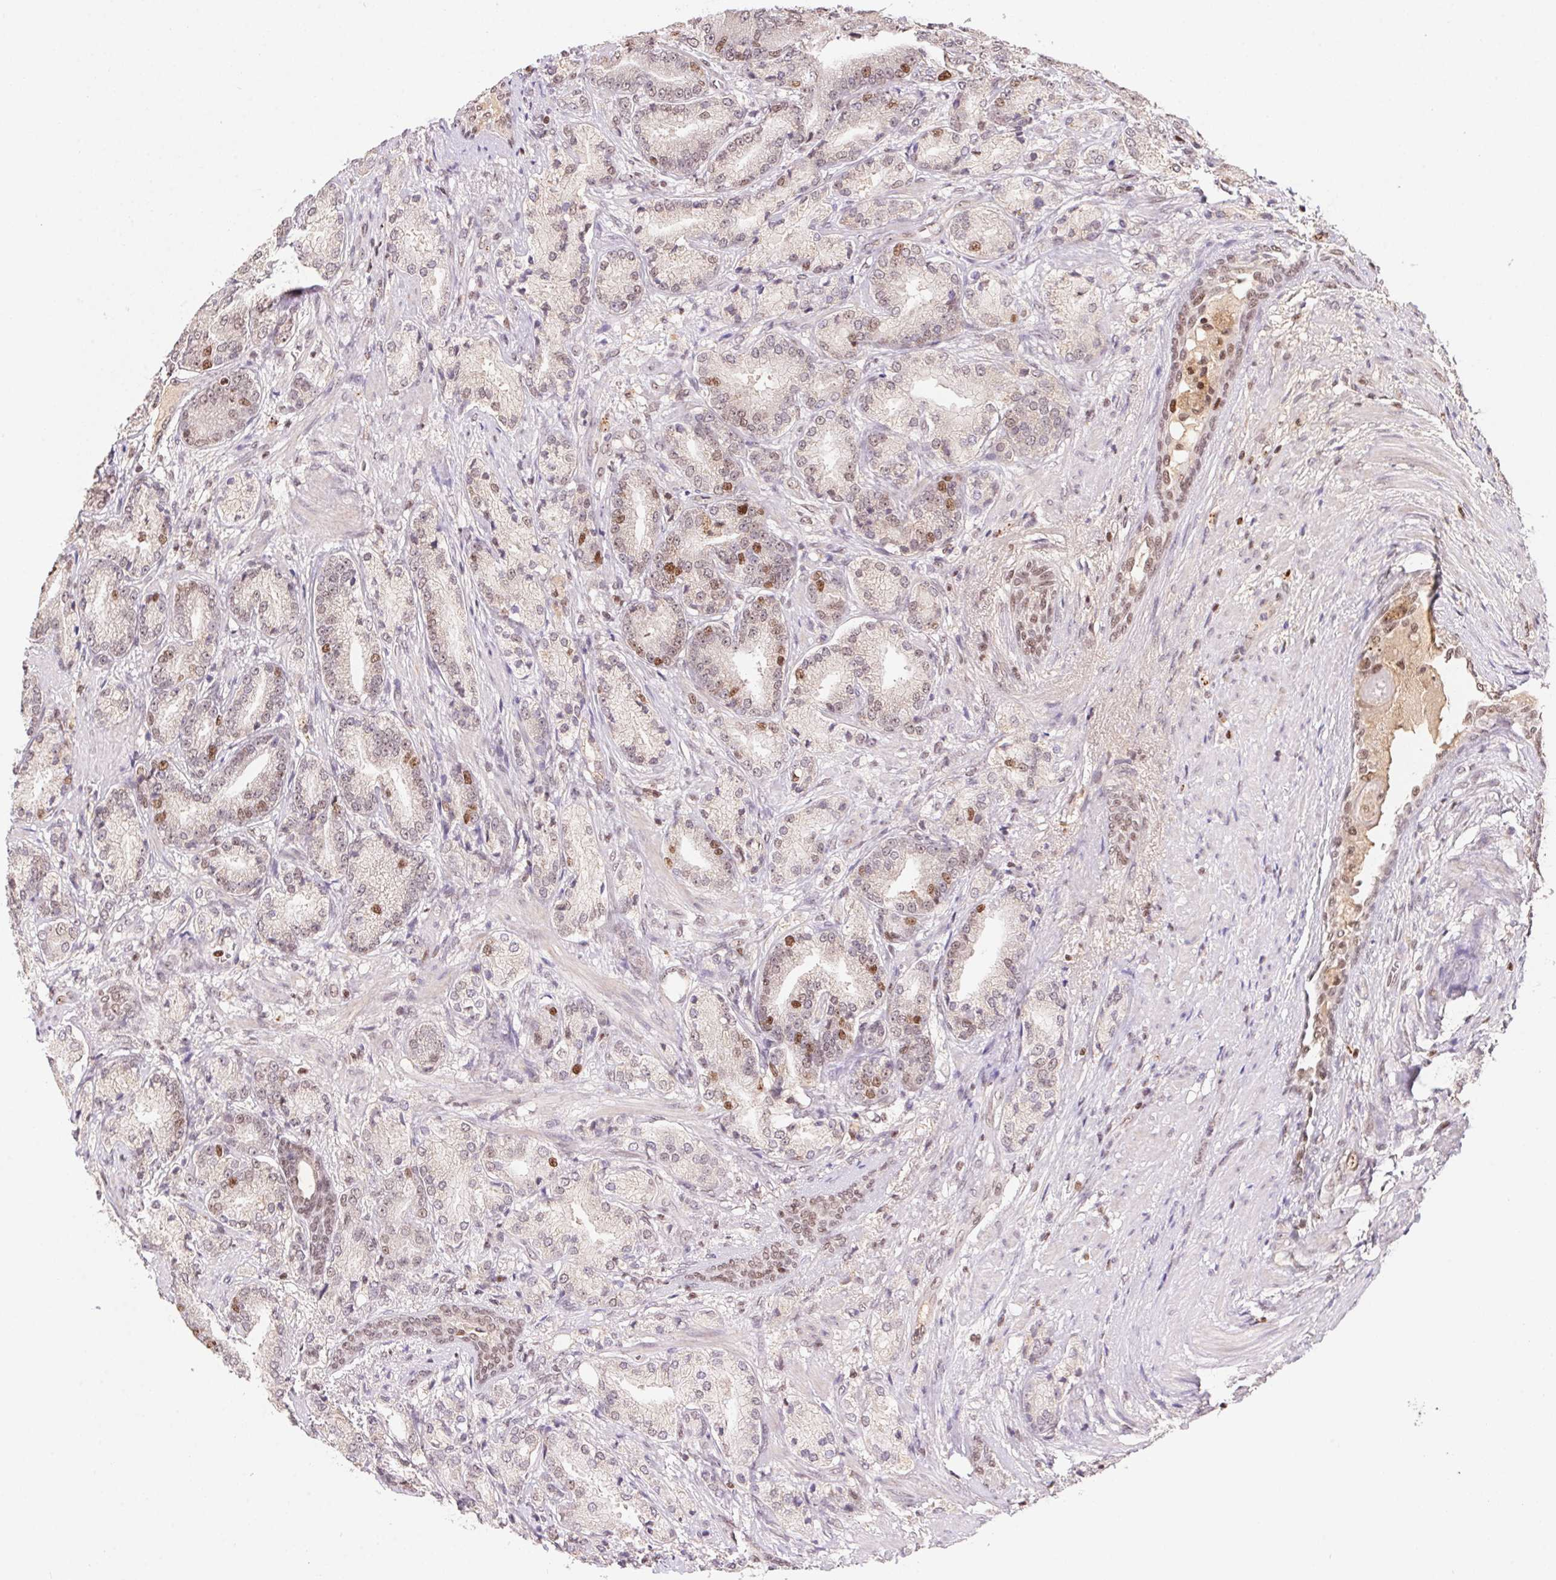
{"staining": {"intensity": "moderate", "quantity": "<25%", "location": "nuclear"}, "tissue": "prostate cancer", "cell_type": "Tumor cells", "image_type": "cancer", "snomed": [{"axis": "morphology", "description": "Adenocarcinoma, High grade"}, {"axis": "topography", "description": "Prostate and seminal vesicle, NOS"}], "caption": "An immunohistochemistry (IHC) photomicrograph of tumor tissue is shown. Protein staining in brown shows moderate nuclear positivity in prostate cancer (adenocarcinoma (high-grade)) within tumor cells. (brown staining indicates protein expression, while blue staining denotes nuclei).", "gene": "POLD3", "patient": {"sex": "male", "age": 61}}